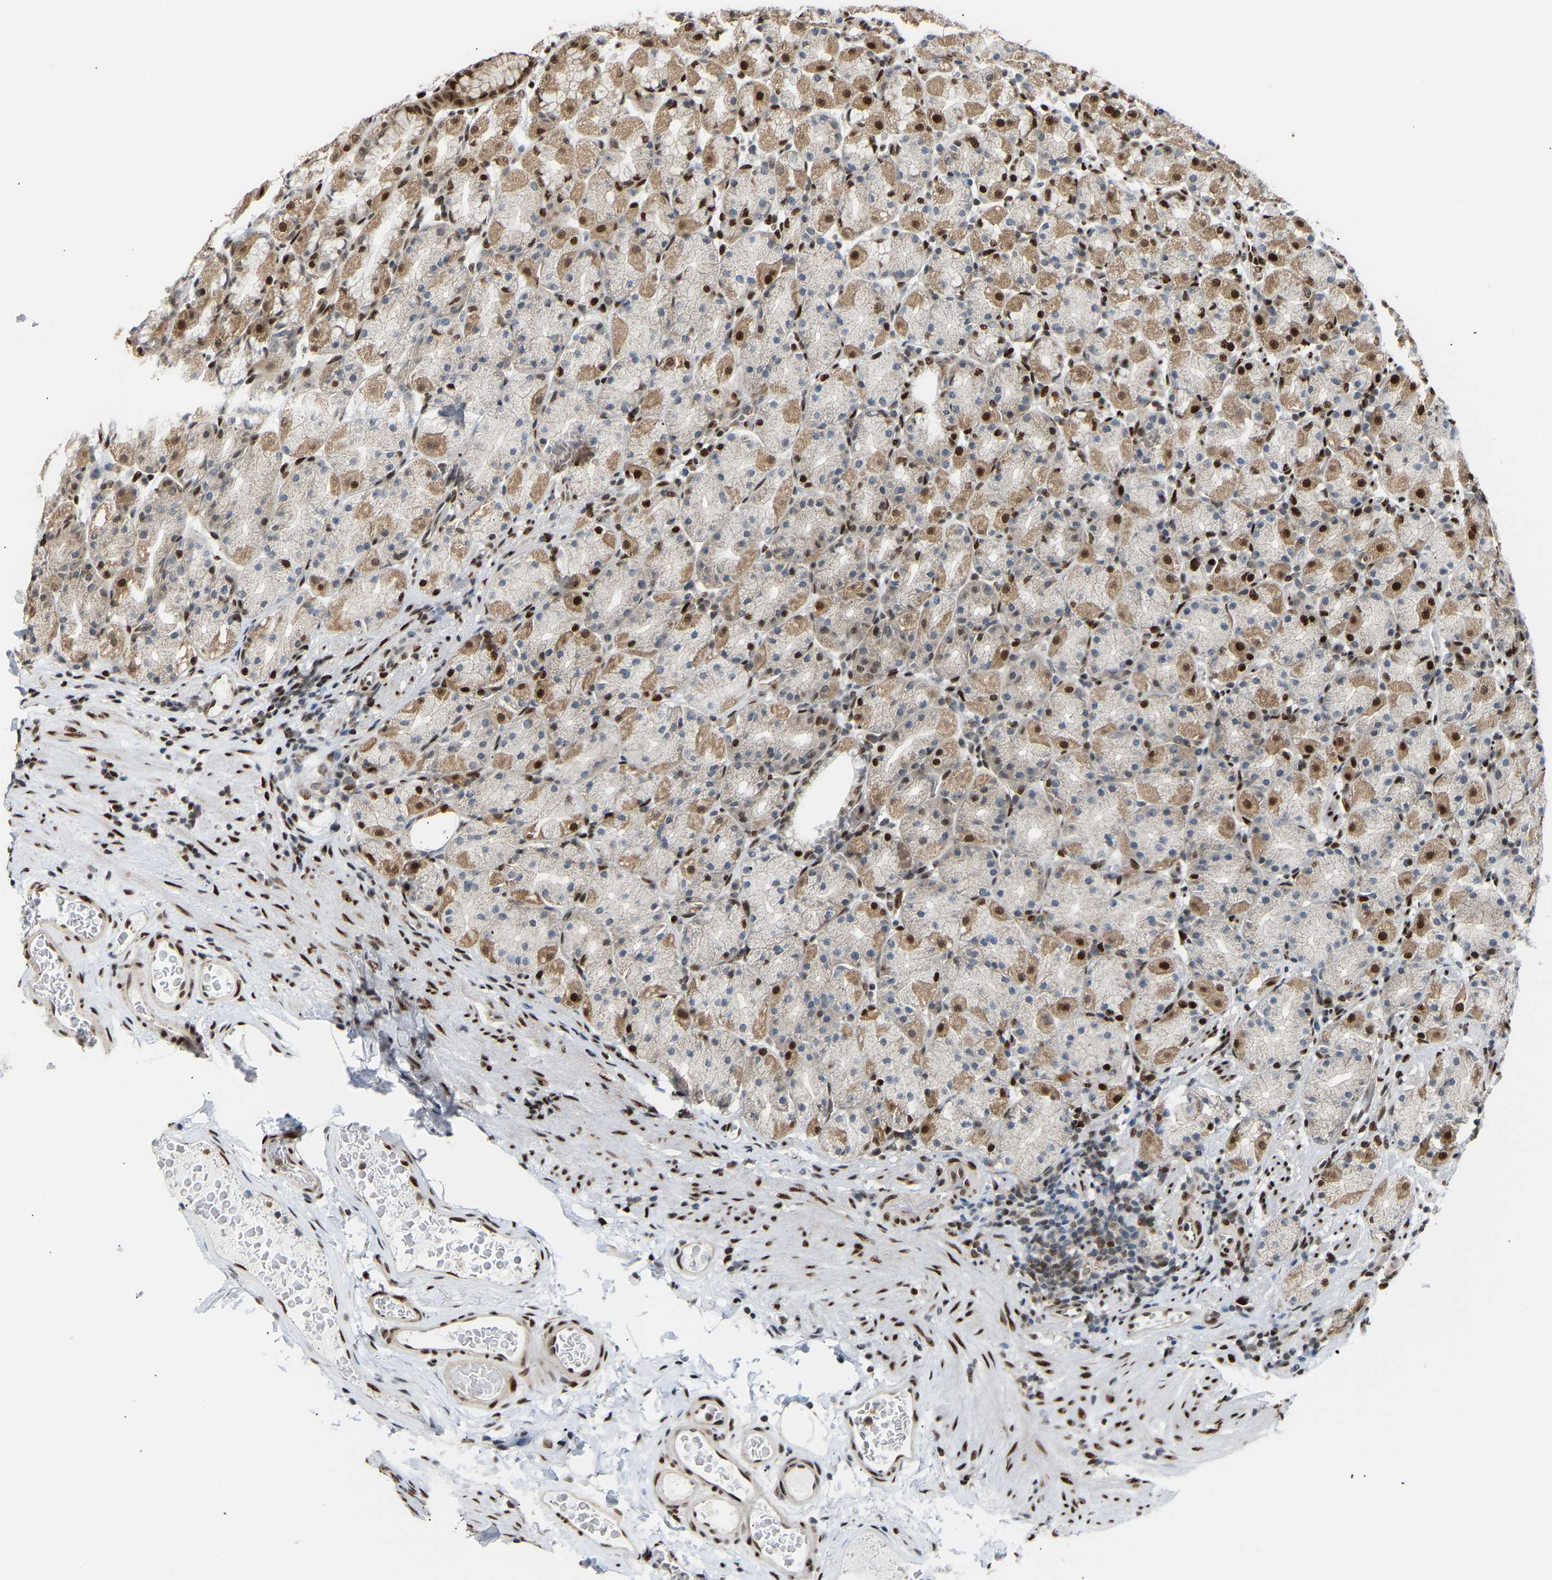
{"staining": {"intensity": "moderate", "quantity": "25%-75%", "location": "nuclear"}, "tissue": "stomach", "cell_type": "Glandular cells", "image_type": "normal", "snomed": [{"axis": "morphology", "description": "Normal tissue, NOS"}, {"axis": "topography", "description": "Stomach, upper"}], "caption": "An image of human stomach stained for a protein reveals moderate nuclear brown staining in glandular cells. The protein is stained brown, and the nuclei are stained in blue (DAB (3,3'-diaminobenzidine) IHC with brightfield microscopy, high magnification).", "gene": "SSBP2", "patient": {"sex": "male", "age": 68}}